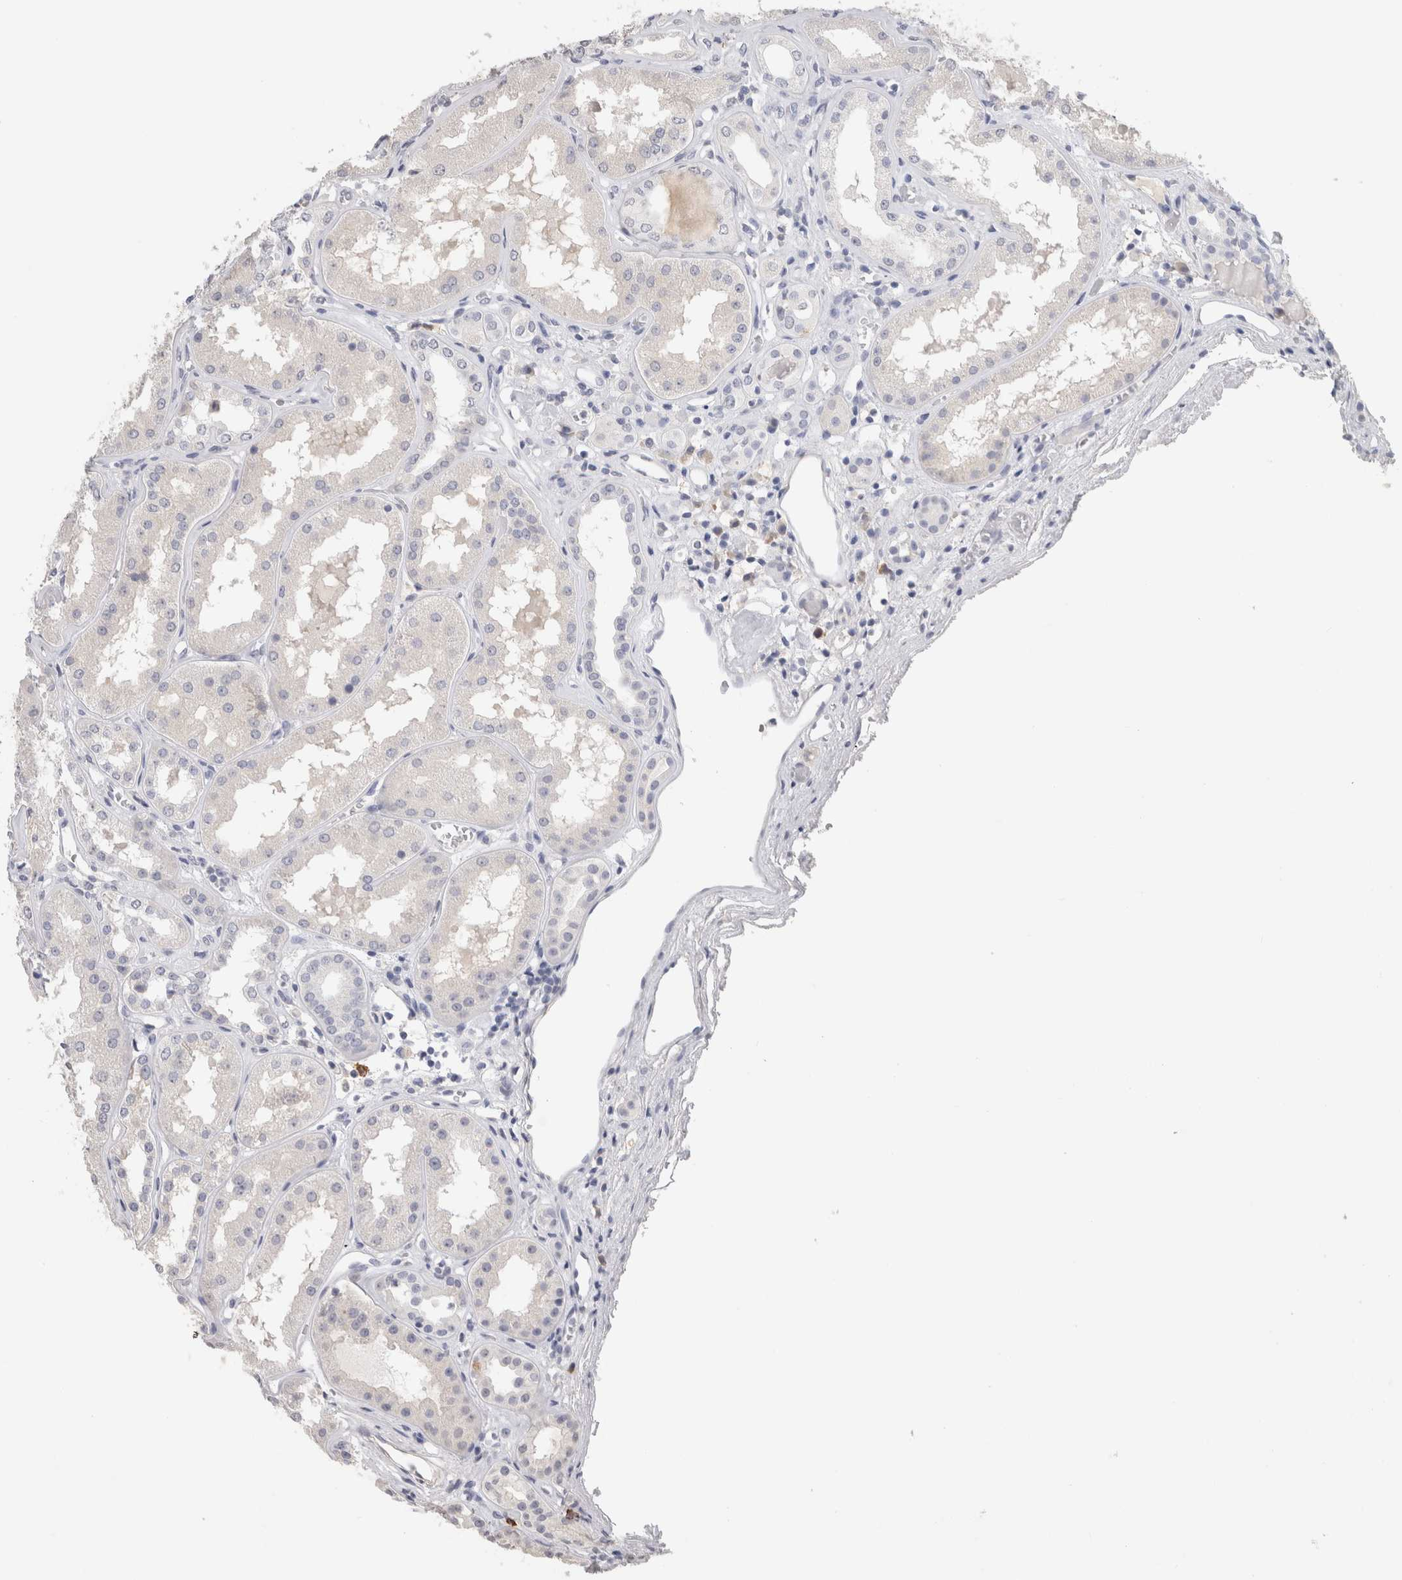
{"staining": {"intensity": "negative", "quantity": "none", "location": "none"}, "tissue": "kidney", "cell_type": "Cells in glomeruli", "image_type": "normal", "snomed": [{"axis": "morphology", "description": "Normal tissue, NOS"}, {"axis": "topography", "description": "Kidney"}], "caption": "The micrograph shows no staining of cells in glomeruli in normal kidney. (Brightfield microscopy of DAB immunohistochemistry (IHC) at high magnification).", "gene": "LAMP3", "patient": {"sex": "female", "age": 56}}